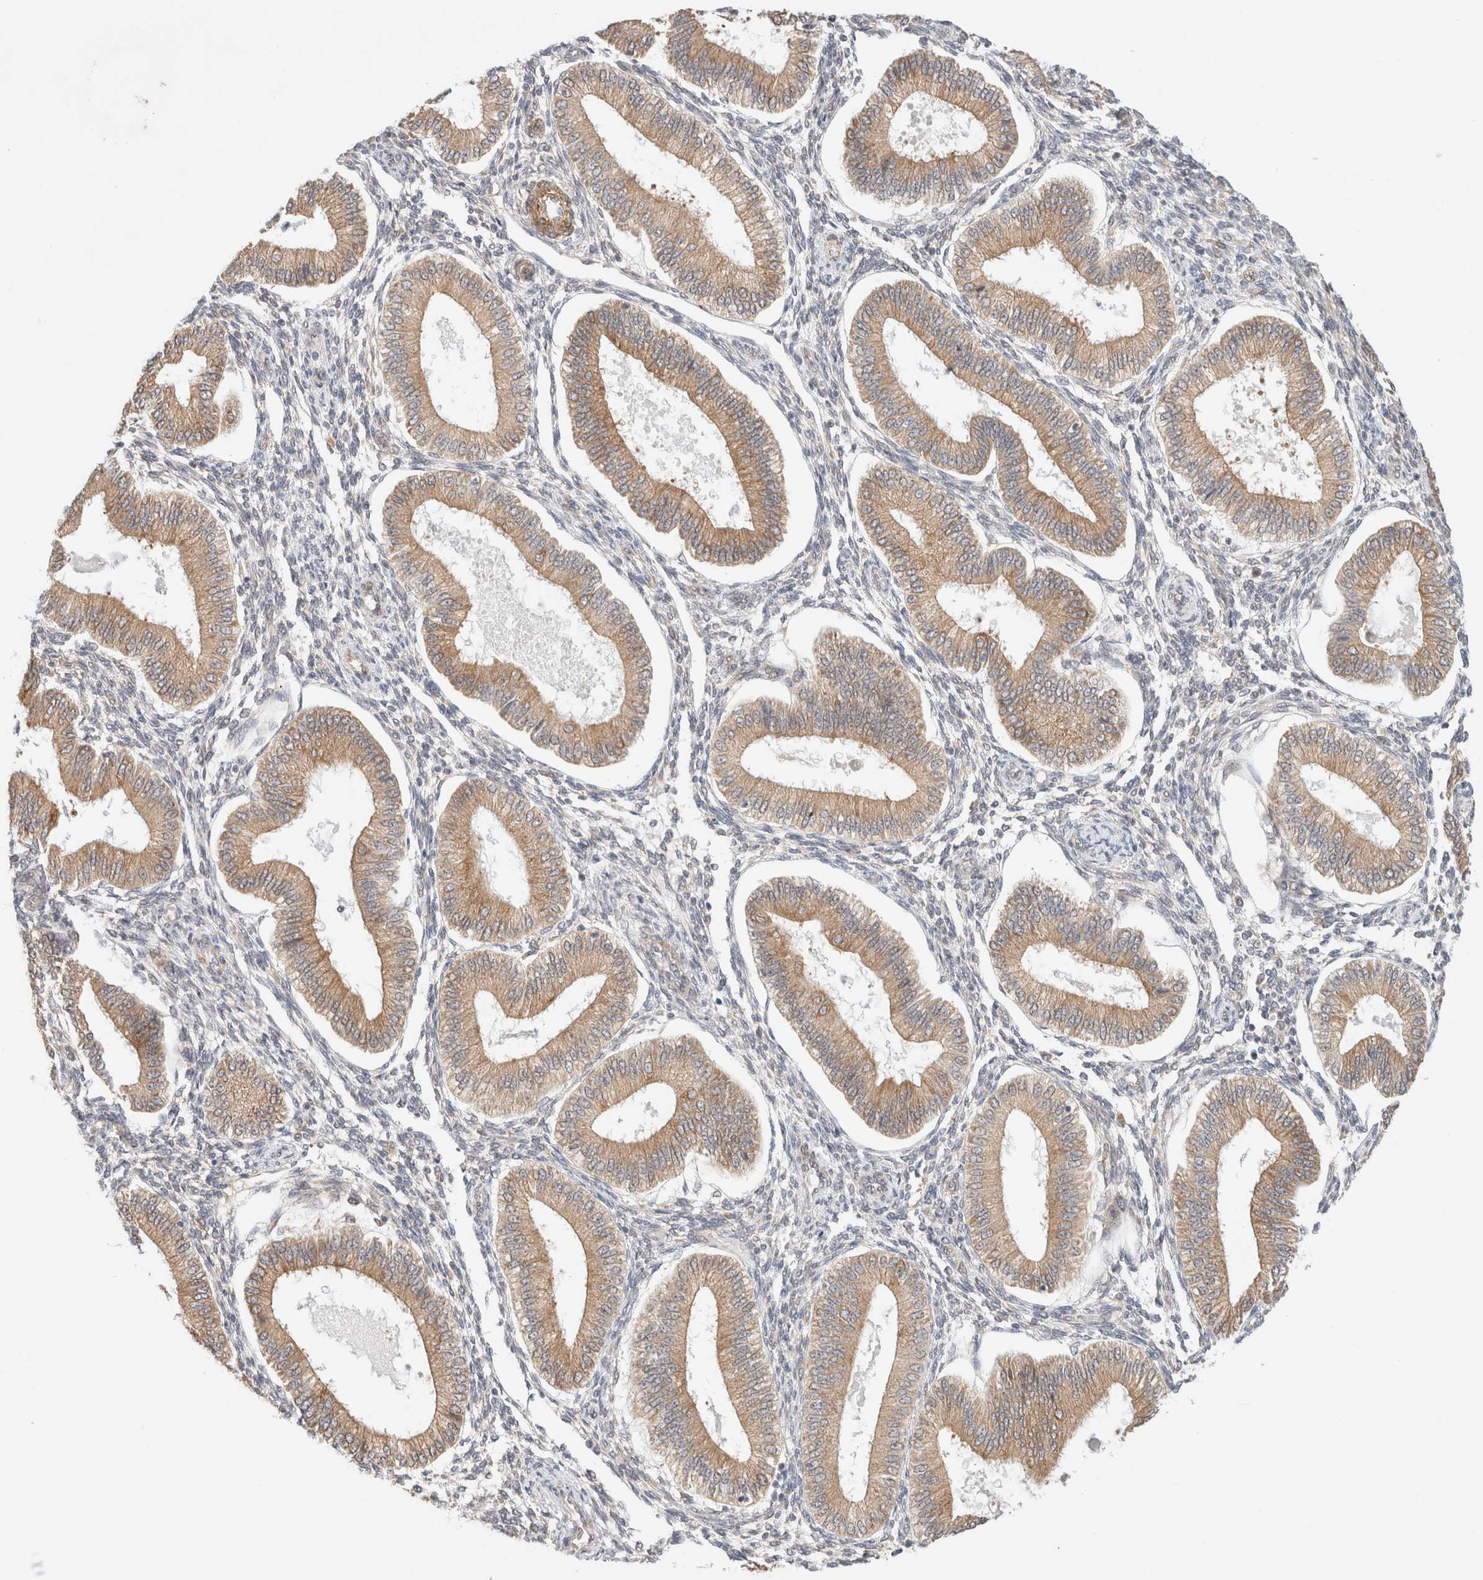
{"staining": {"intensity": "negative", "quantity": "none", "location": "none"}, "tissue": "endometrium", "cell_type": "Cells in endometrial stroma", "image_type": "normal", "snomed": [{"axis": "morphology", "description": "Normal tissue, NOS"}, {"axis": "topography", "description": "Endometrium"}], "caption": "Cells in endometrial stroma show no significant protein positivity in normal endometrium. The staining was performed using DAB (3,3'-diaminobenzidine) to visualize the protein expression in brown, while the nuclei were stained in blue with hematoxylin (Magnification: 20x).", "gene": "RRP15", "patient": {"sex": "female", "age": 39}}